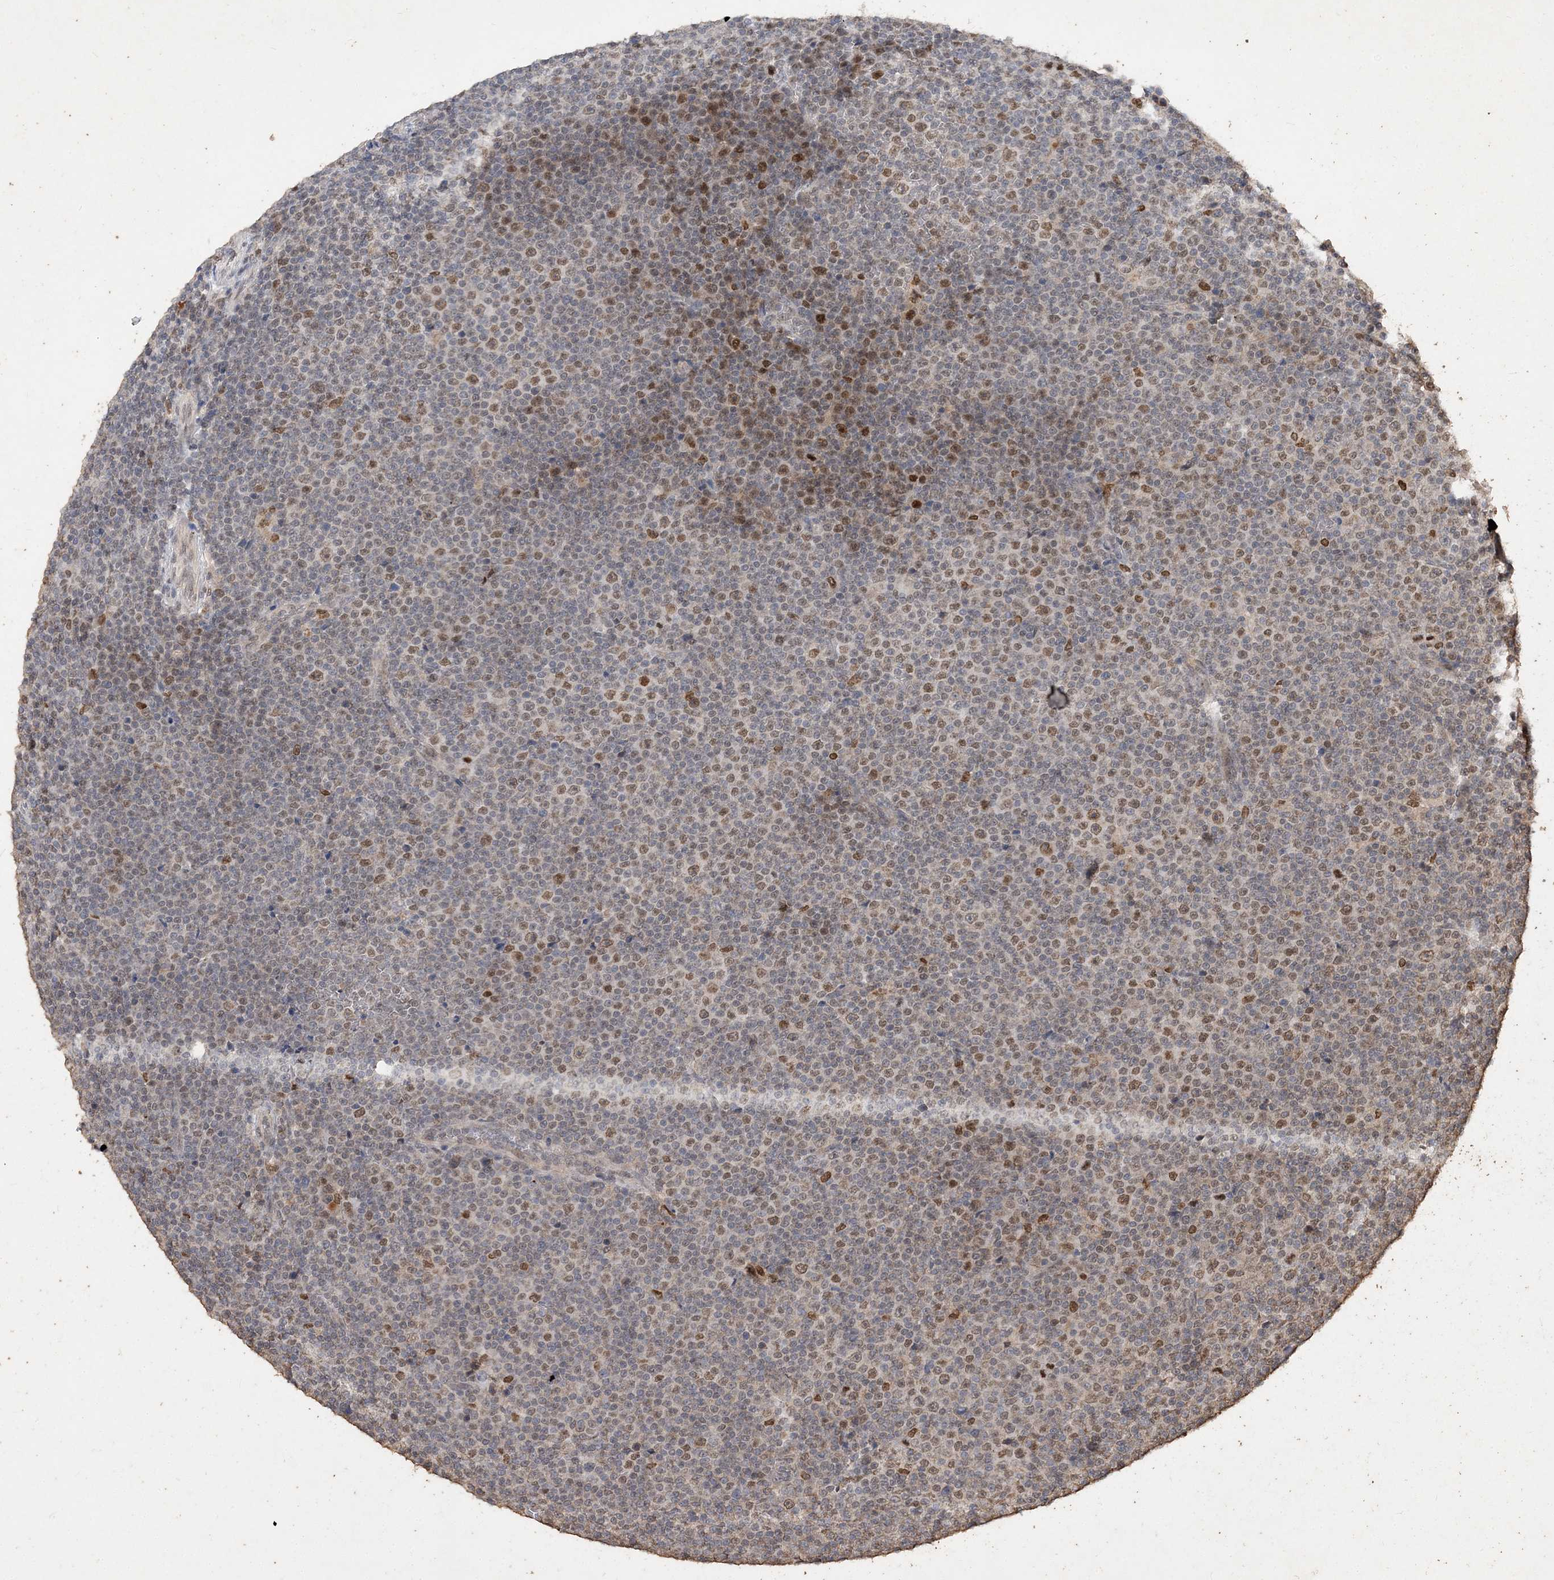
{"staining": {"intensity": "moderate", "quantity": ">75%", "location": "nuclear"}, "tissue": "lymphoma", "cell_type": "Tumor cells", "image_type": "cancer", "snomed": [{"axis": "morphology", "description": "Malignant lymphoma, non-Hodgkin's type, Low grade"}, {"axis": "topography", "description": "Lymph node"}], "caption": "The histopathology image exhibits a brown stain indicating the presence of a protein in the nuclear of tumor cells in low-grade malignant lymphoma, non-Hodgkin's type. The staining was performed using DAB (3,3'-diaminobenzidine), with brown indicating positive protein expression. Nuclei are stained blue with hematoxylin.", "gene": "C3orf38", "patient": {"sex": "female", "age": 67}}